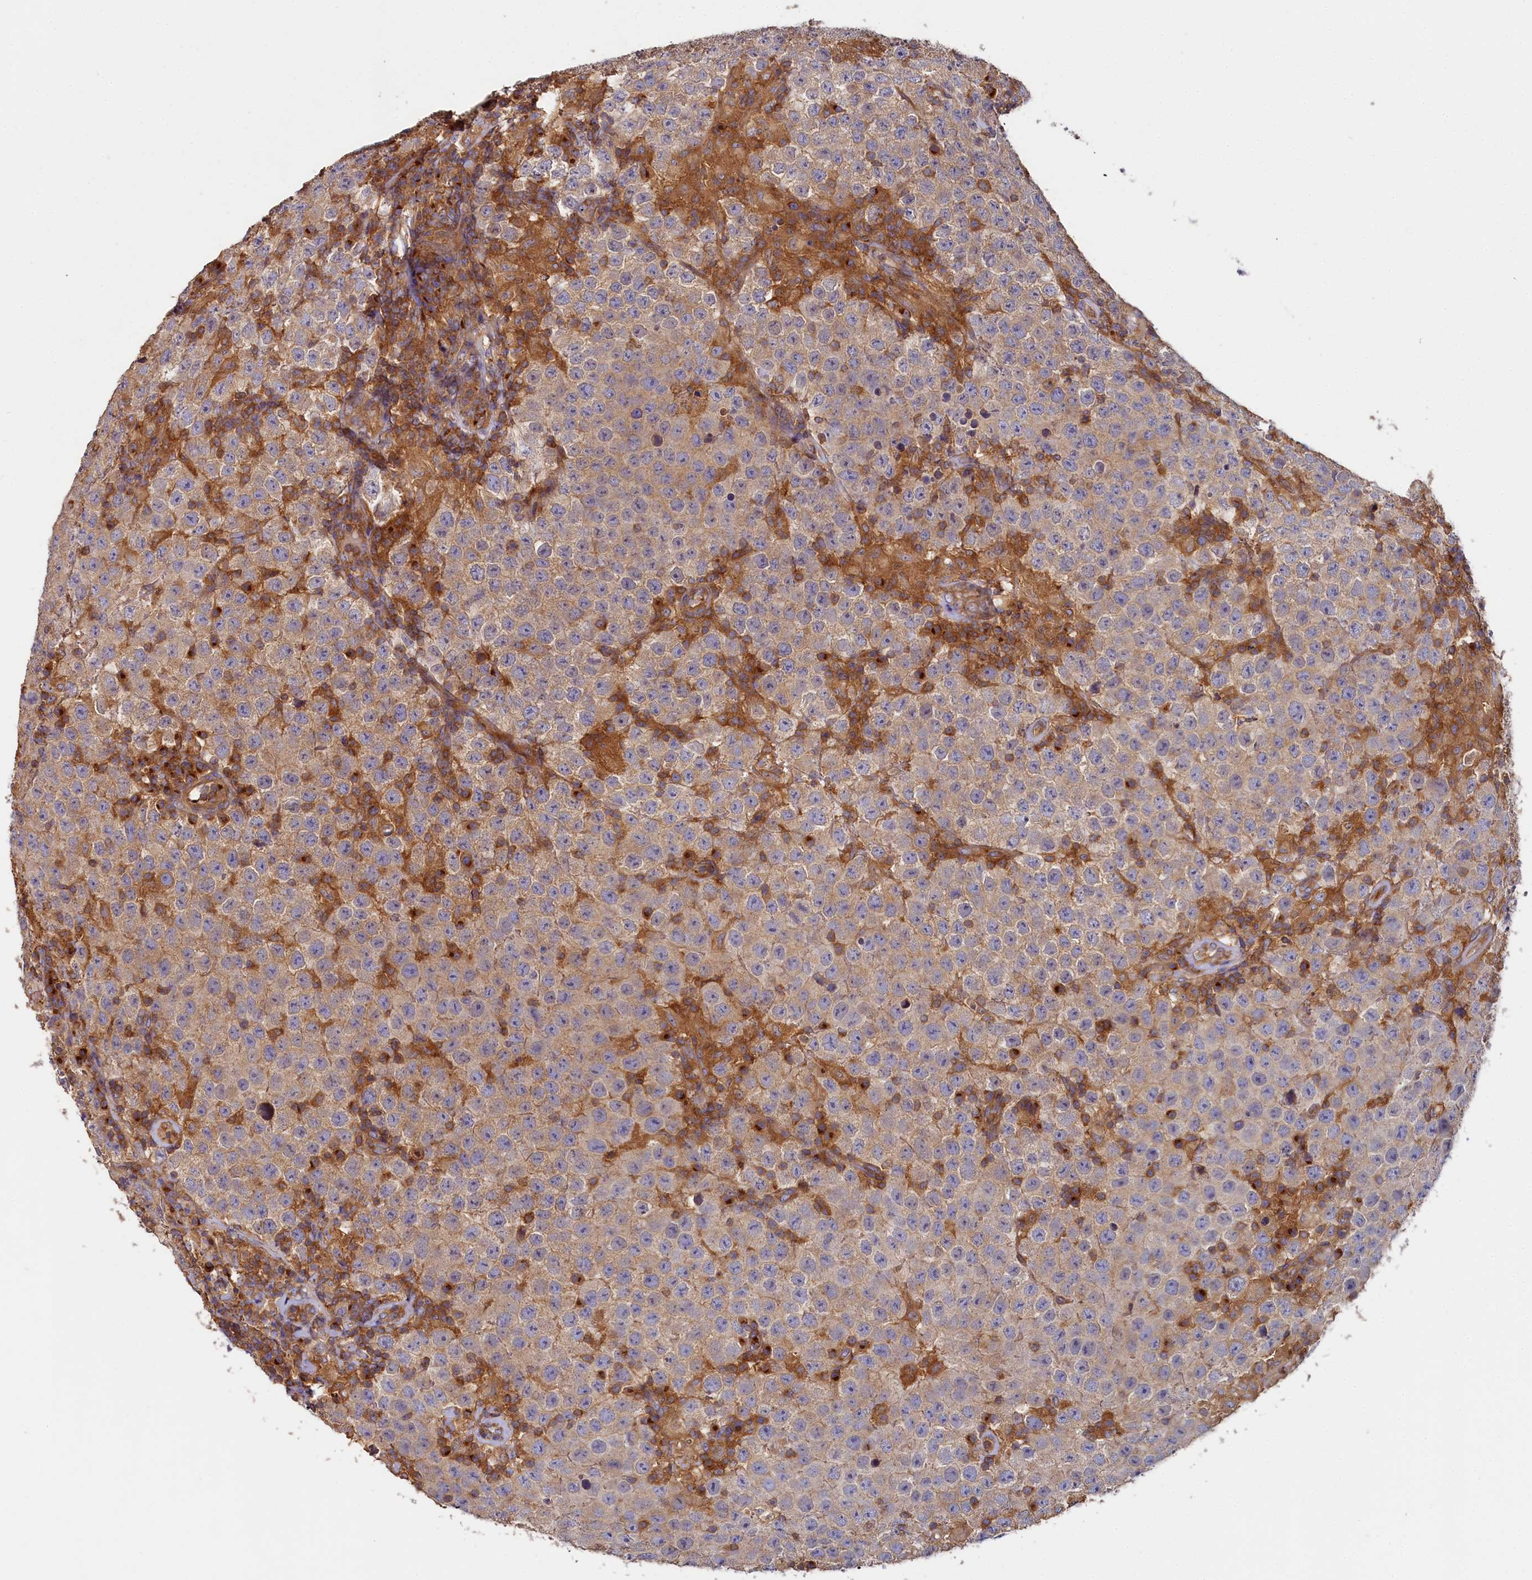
{"staining": {"intensity": "weak", "quantity": "25%-75%", "location": "cytoplasmic/membranous"}, "tissue": "testis cancer", "cell_type": "Tumor cells", "image_type": "cancer", "snomed": [{"axis": "morphology", "description": "Normal tissue, NOS"}, {"axis": "morphology", "description": "Urothelial carcinoma, High grade"}, {"axis": "morphology", "description": "Seminoma, NOS"}, {"axis": "morphology", "description": "Carcinoma, Embryonal, NOS"}, {"axis": "topography", "description": "Urinary bladder"}, {"axis": "topography", "description": "Testis"}], "caption": "Immunohistochemical staining of testis cancer (high-grade urothelial carcinoma) reveals weak cytoplasmic/membranous protein positivity in approximately 25%-75% of tumor cells.", "gene": "PPIP5K1", "patient": {"sex": "male", "age": 41}}